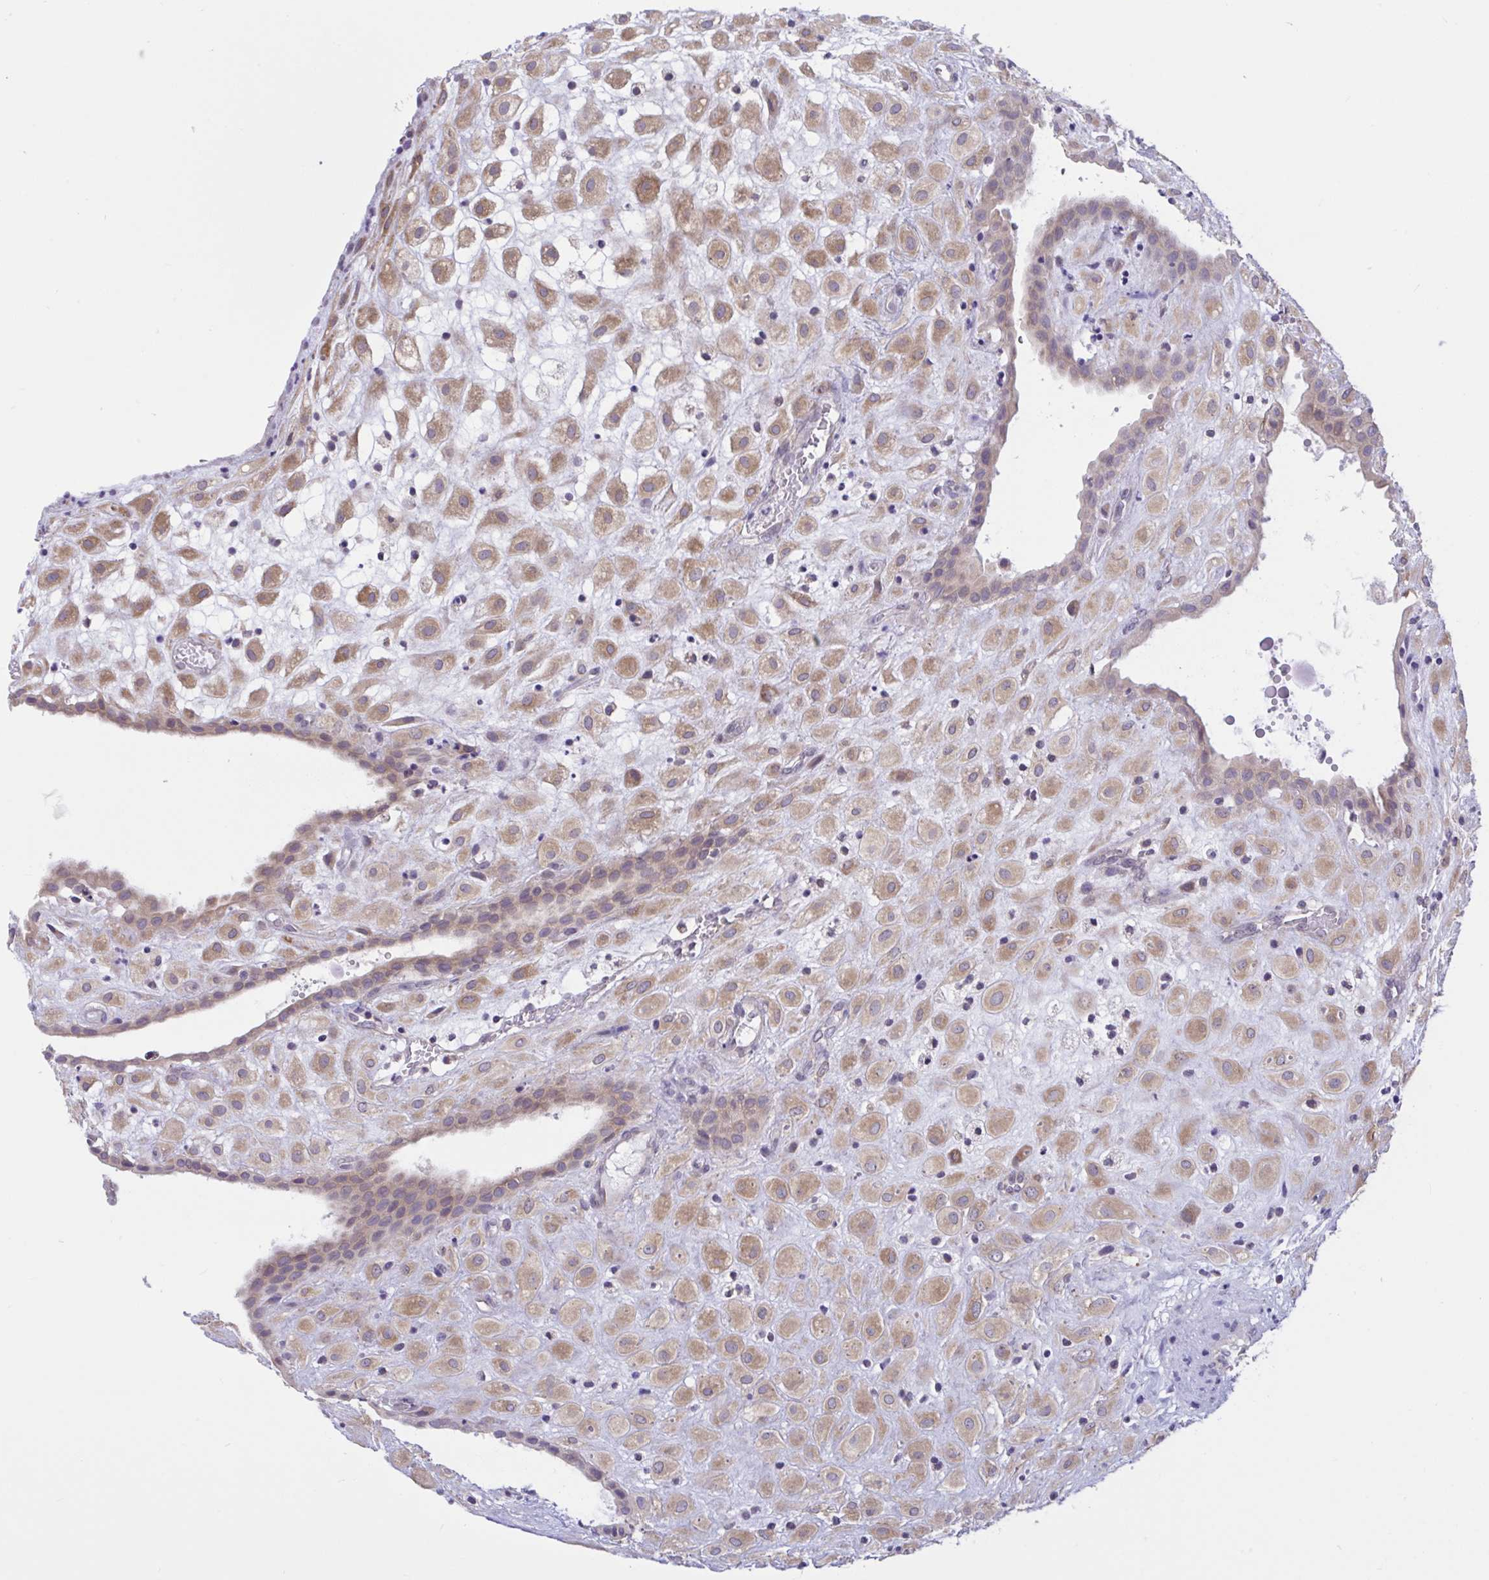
{"staining": {"intensity": "moderate", "quantity": ">75%", "location": "cytoplasmic/membranous"}, "tissue": "placenta", "cell_type": "Decidual cells", "image_type": "normal", "snomed": [{"axis": "morphology", "description": "Normal tissue, NOS"}, {"axis": "topography", "description": "Placenta"}], "caption": "Brown immunohistochemical staining in normal placenta demonstrates moderate cytoplasmic/membranous staining in about >75% of decidual cells. The protein is stained brown, and the nuclei are stained in blue (DAB (3,3'-diaminobenzidine) IHC with brightfield microscopy, high magnification).", "gene": "CAMLG", "patient": {"sex": "female", "age": 24}}